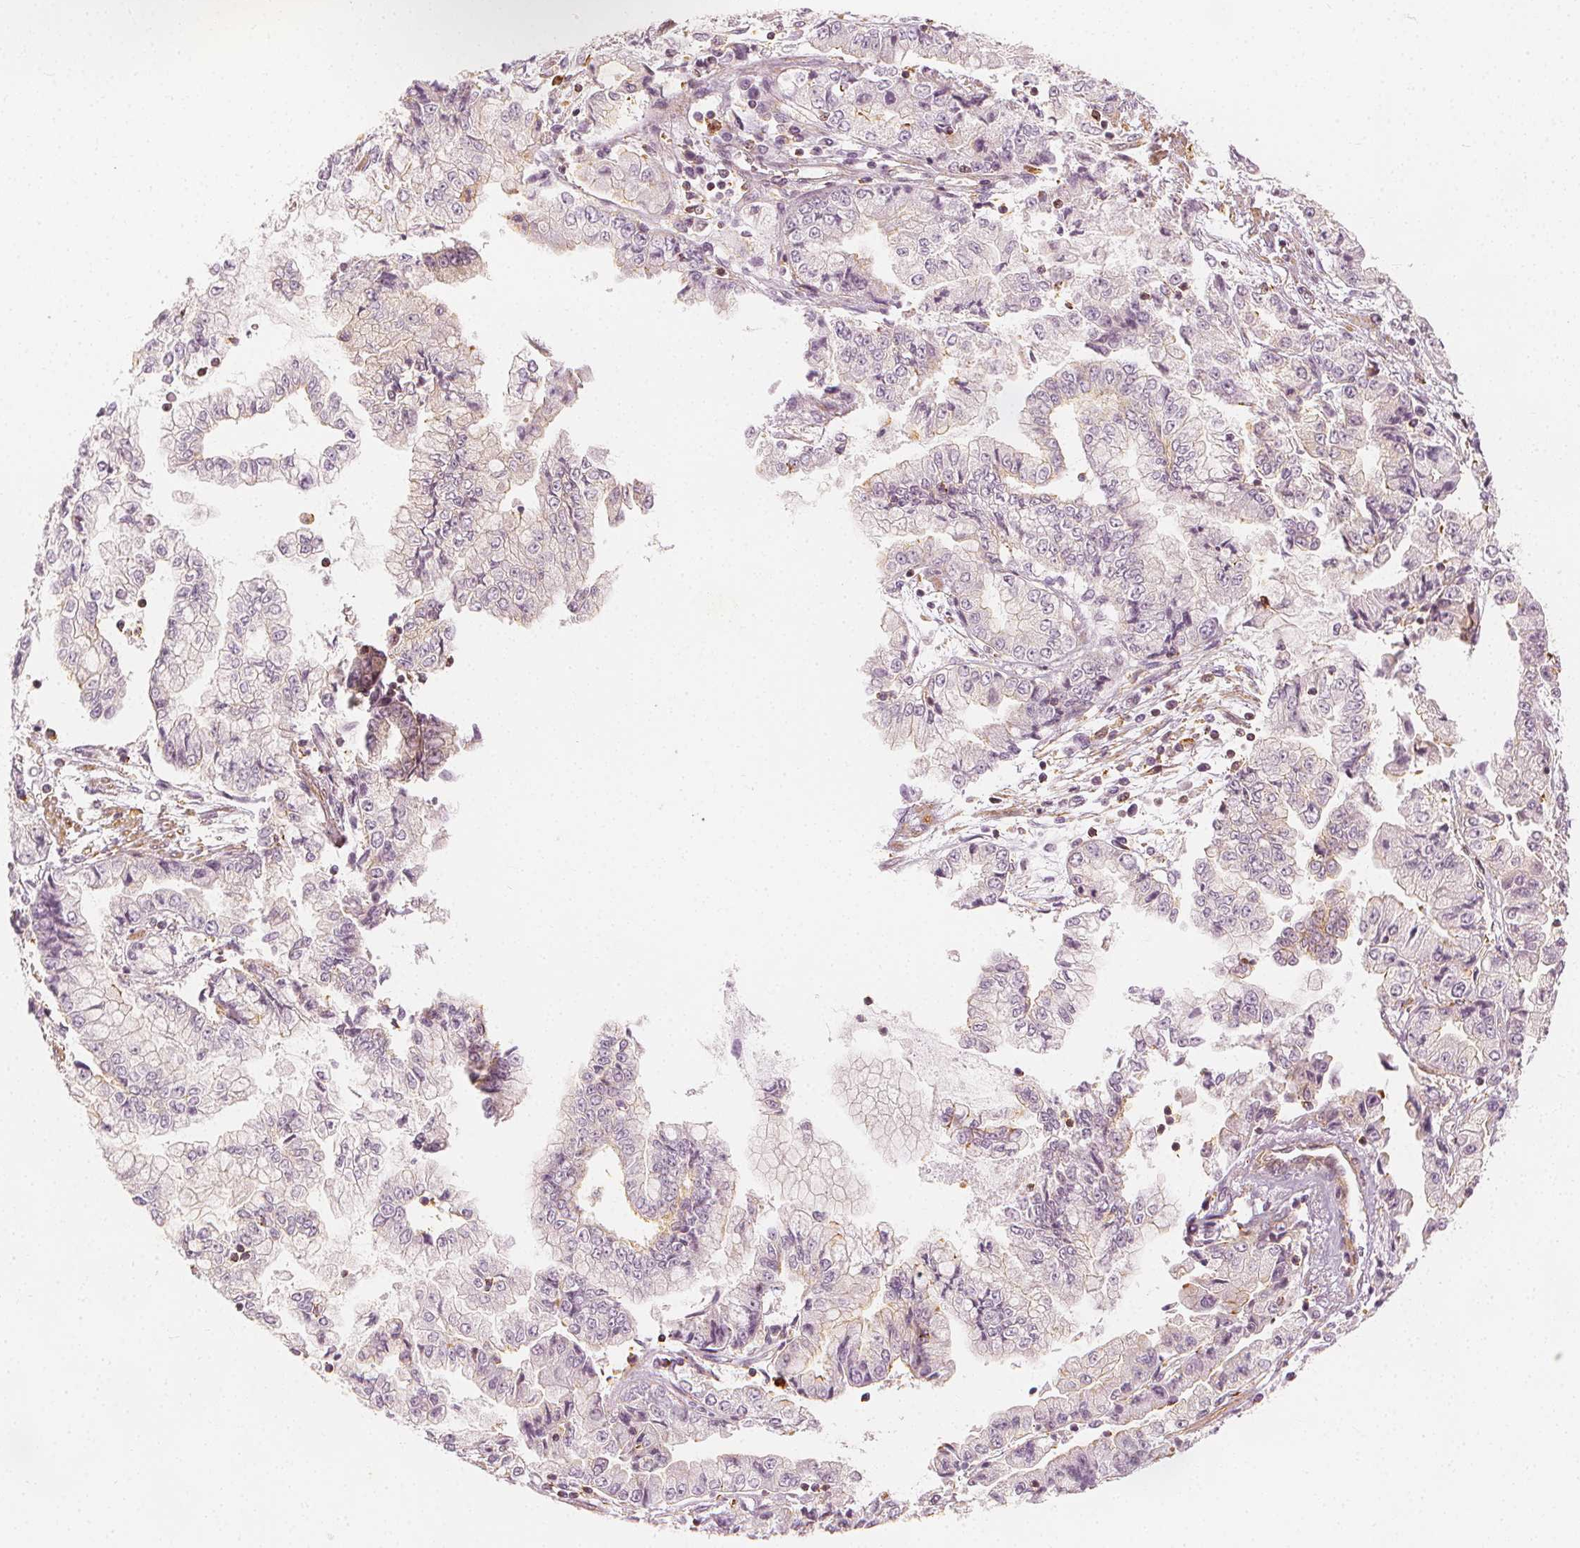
{"staining": {"intensity": "negative", "quantity": "none", "location": "none"}, "tissue": "stomach cancer", "cell_type": "Tumor cells", "image_type": "cancer", "snomed": [{"axis": "morphology", "description": "Adenocarcinoma, NOS"}, {"axis": "topography", "description": "Stomach, upper"}], "caption": "A histopathology image of human adenocarcinoma (stomach) is negative for staining in tumor cells. (DAB (3,3'-diaminobenzidine) immunohistochemistry with hematoxylin counter stain).", "gene": "ARHGAP26", "patient": {"sex": "female", "age": 74}}